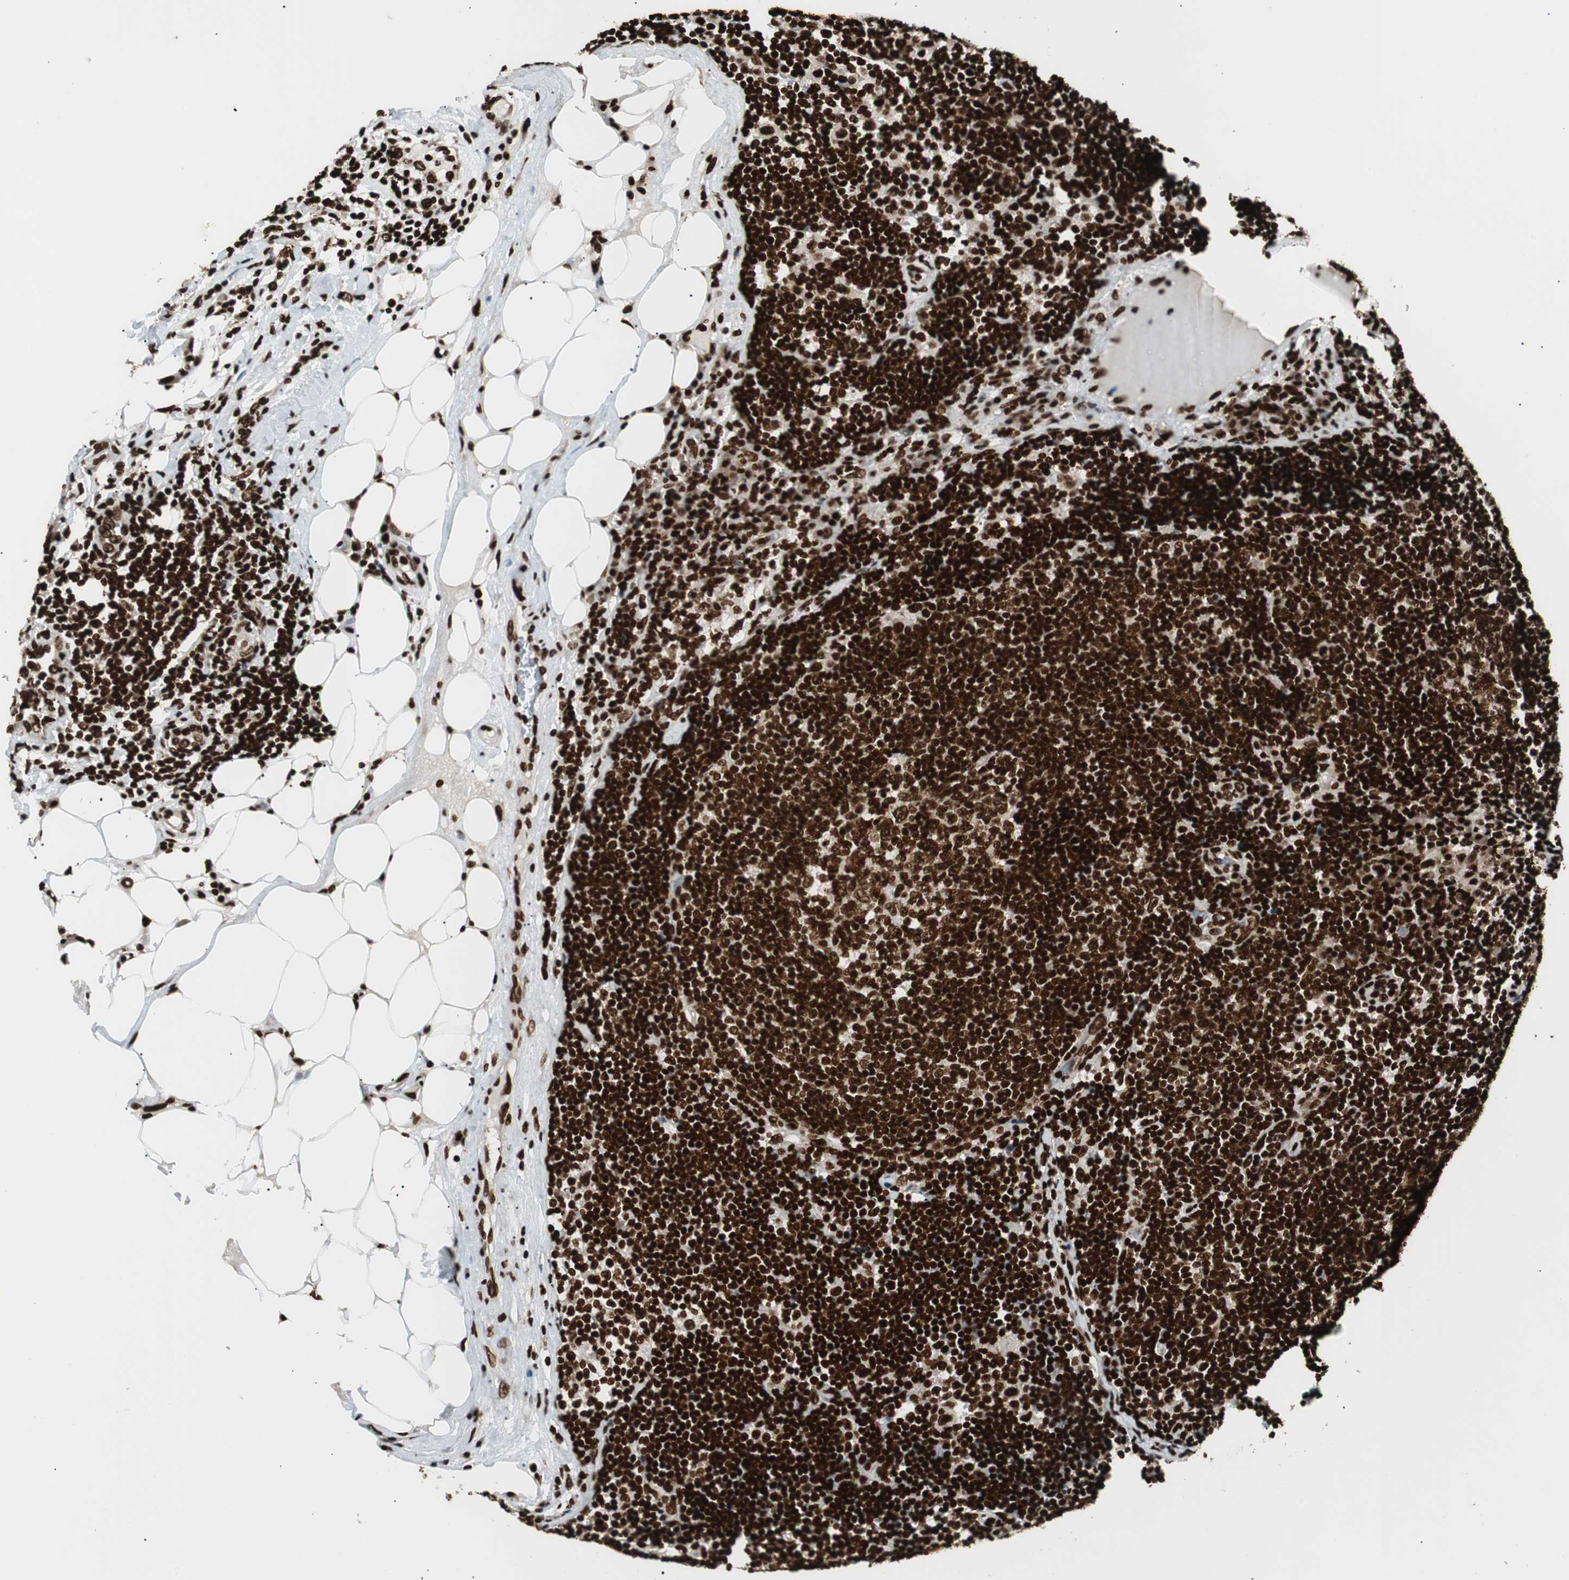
{"staining": {"intensity": "strong", "quantity": ">75%", "location": "nuclear"}, "tissue": "lymph node", "cell_type": "Germinal center cells", "image_type": "normal", "snomed": [{"axis": "morphology", "description": "Normal tissue, NOS"}, {"axis": "morphology", "description": "Squamous cell carcinoma, metastatic, NOS"}, {"axis": "topography", "description": "Lymph node"}], "caption": "Benign lymph node demonstrates strong nuclear expression in approximately >75% of germinal center cells, visualized by immunohistochemistry.", "gene": "EWSR1", "patient": {"sex": "female", "age": 53}}